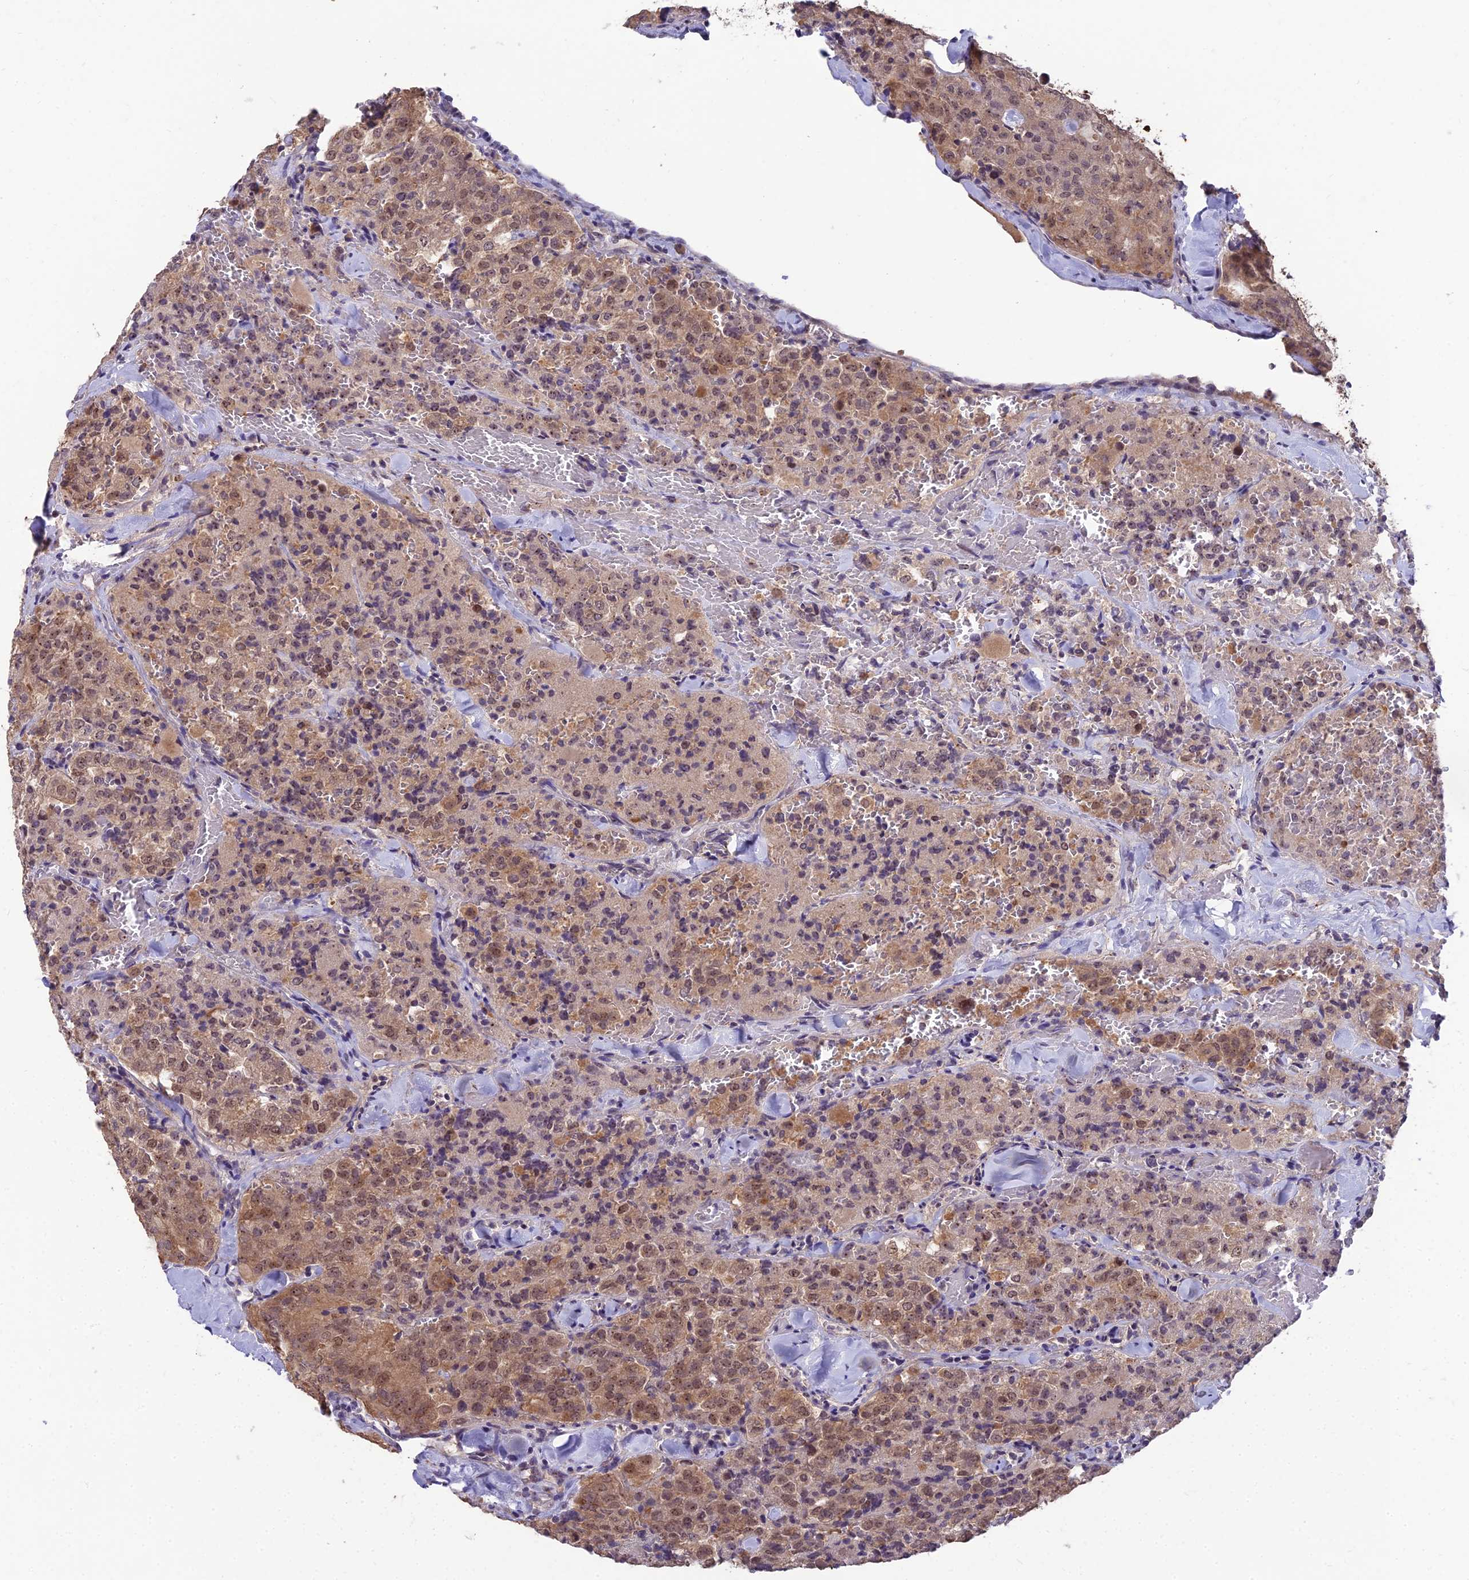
{"staining": {"intensity": "moderate", "quantity": ">75%", "location": "cytoplasmic/membranous,nuclear"}, "tissue": "thyroid cancer", "cell_type": "Tumor cells", "image_type": "cancer", "snomed": [{"axis": "morphology", "description": "Follicular adenoma carcinoma, NOS"}, {"axis": "topography", "description": "Thyroid gland"}], "caption": "IHC of human thyroid cancer (follicular adenoma carcinoma) shows medium levels of moderate cytoplasmic/membranous and nuclear staining in approximately >75% of tumor cells.", "gene": "ZNF333", "patient": {"sex": "male", "age": 75}}